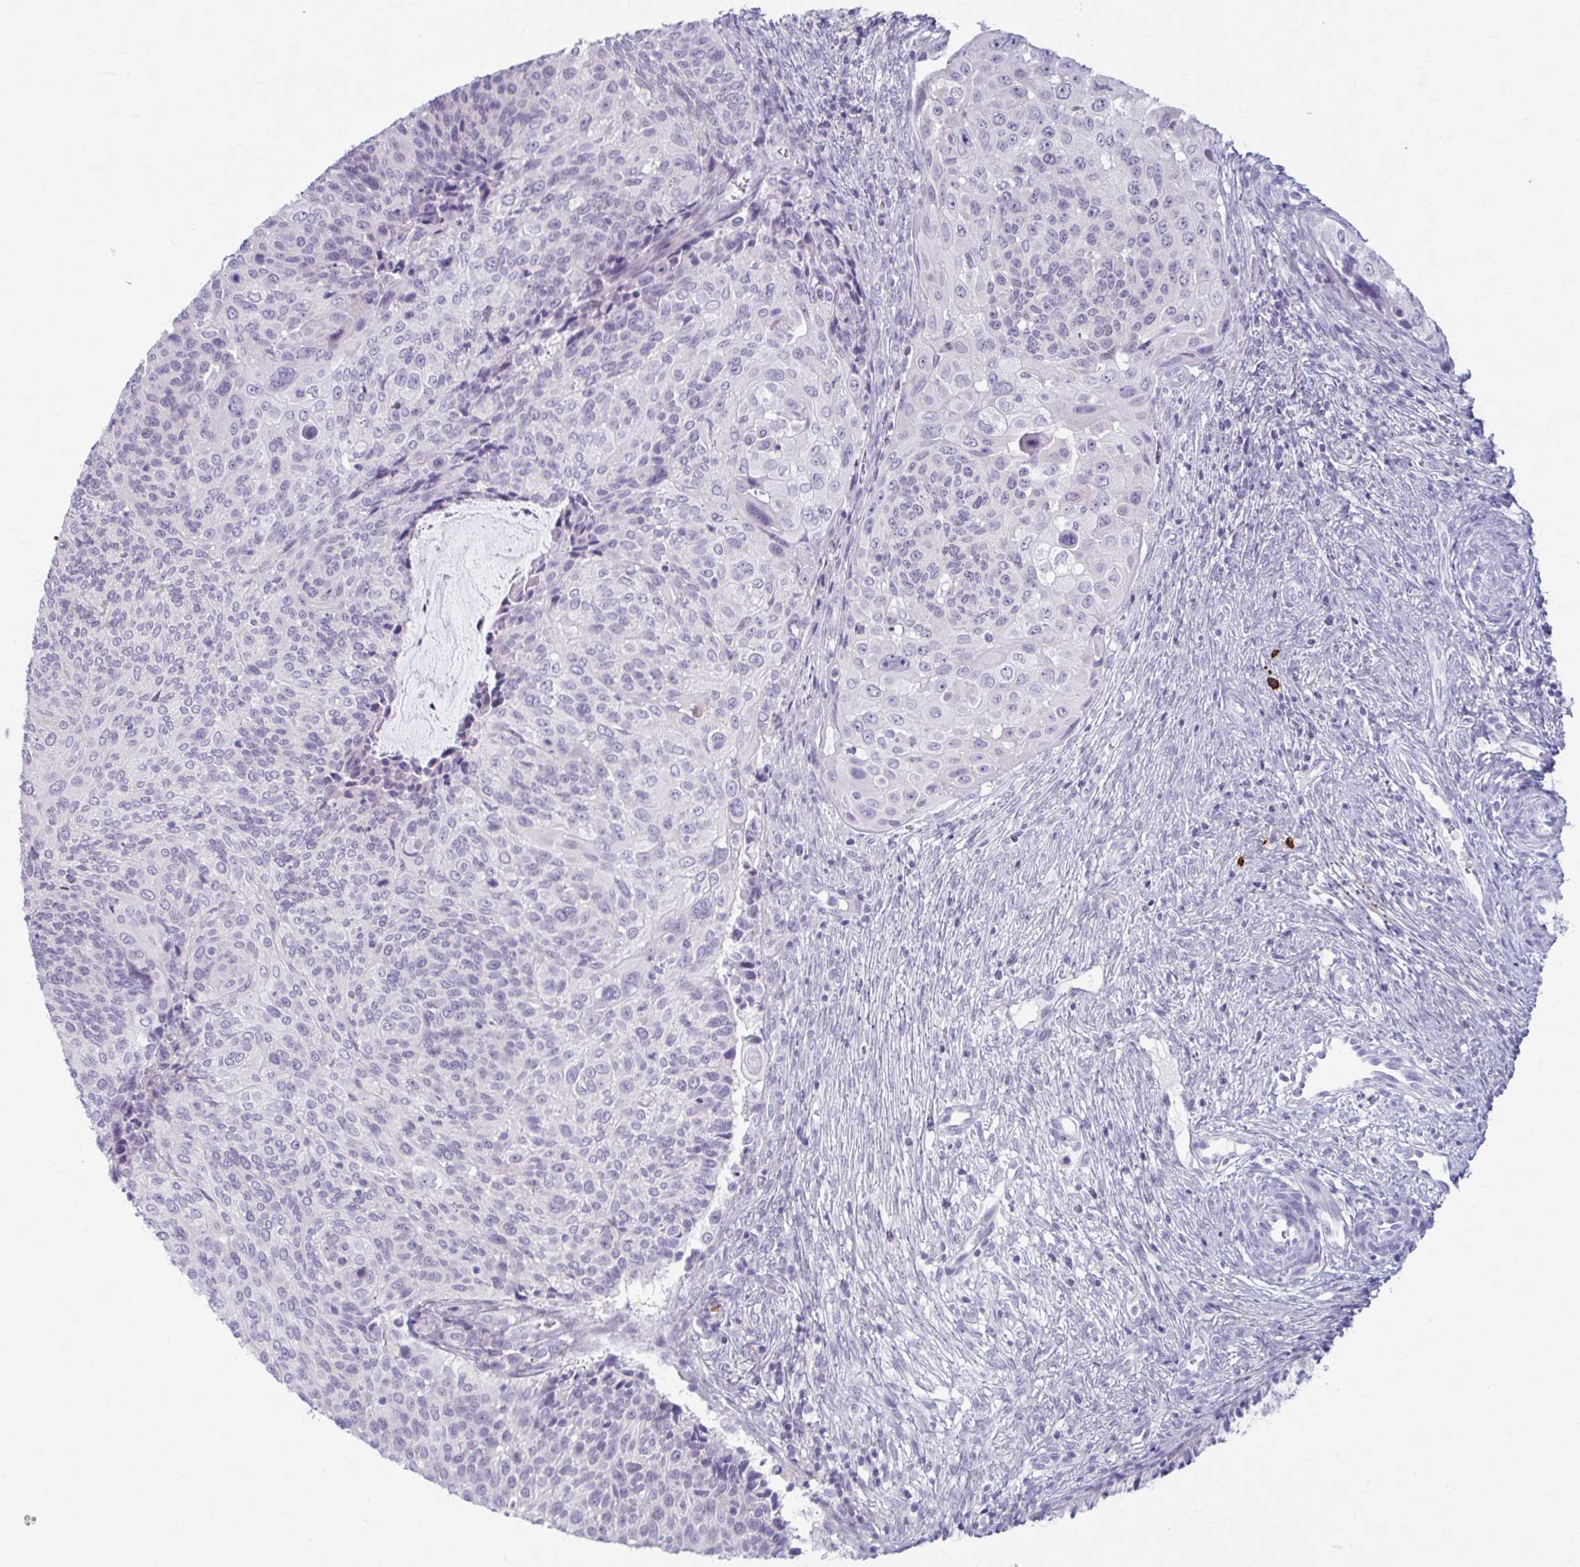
{"staining": {"intensity": "negative", "quantity": "none", "location": "none"}, "tissue": "cervical cancer", "cell_type": "Tumor cells", "image_type": "cancer", "snomed": [{"axis": "morphology", "description": "Squamous cell carcinoma, NOS"}, {"axis": "topography", "description": "Cervix"}], "caption": "IHC histopathology image of human cervical cancer (squamous cell carcinoma) stained for a protein (brown), which displays no staining in tumor cells.", "gene": "LDLRAP1", "patient": {"sex": "female", "age": 49}}